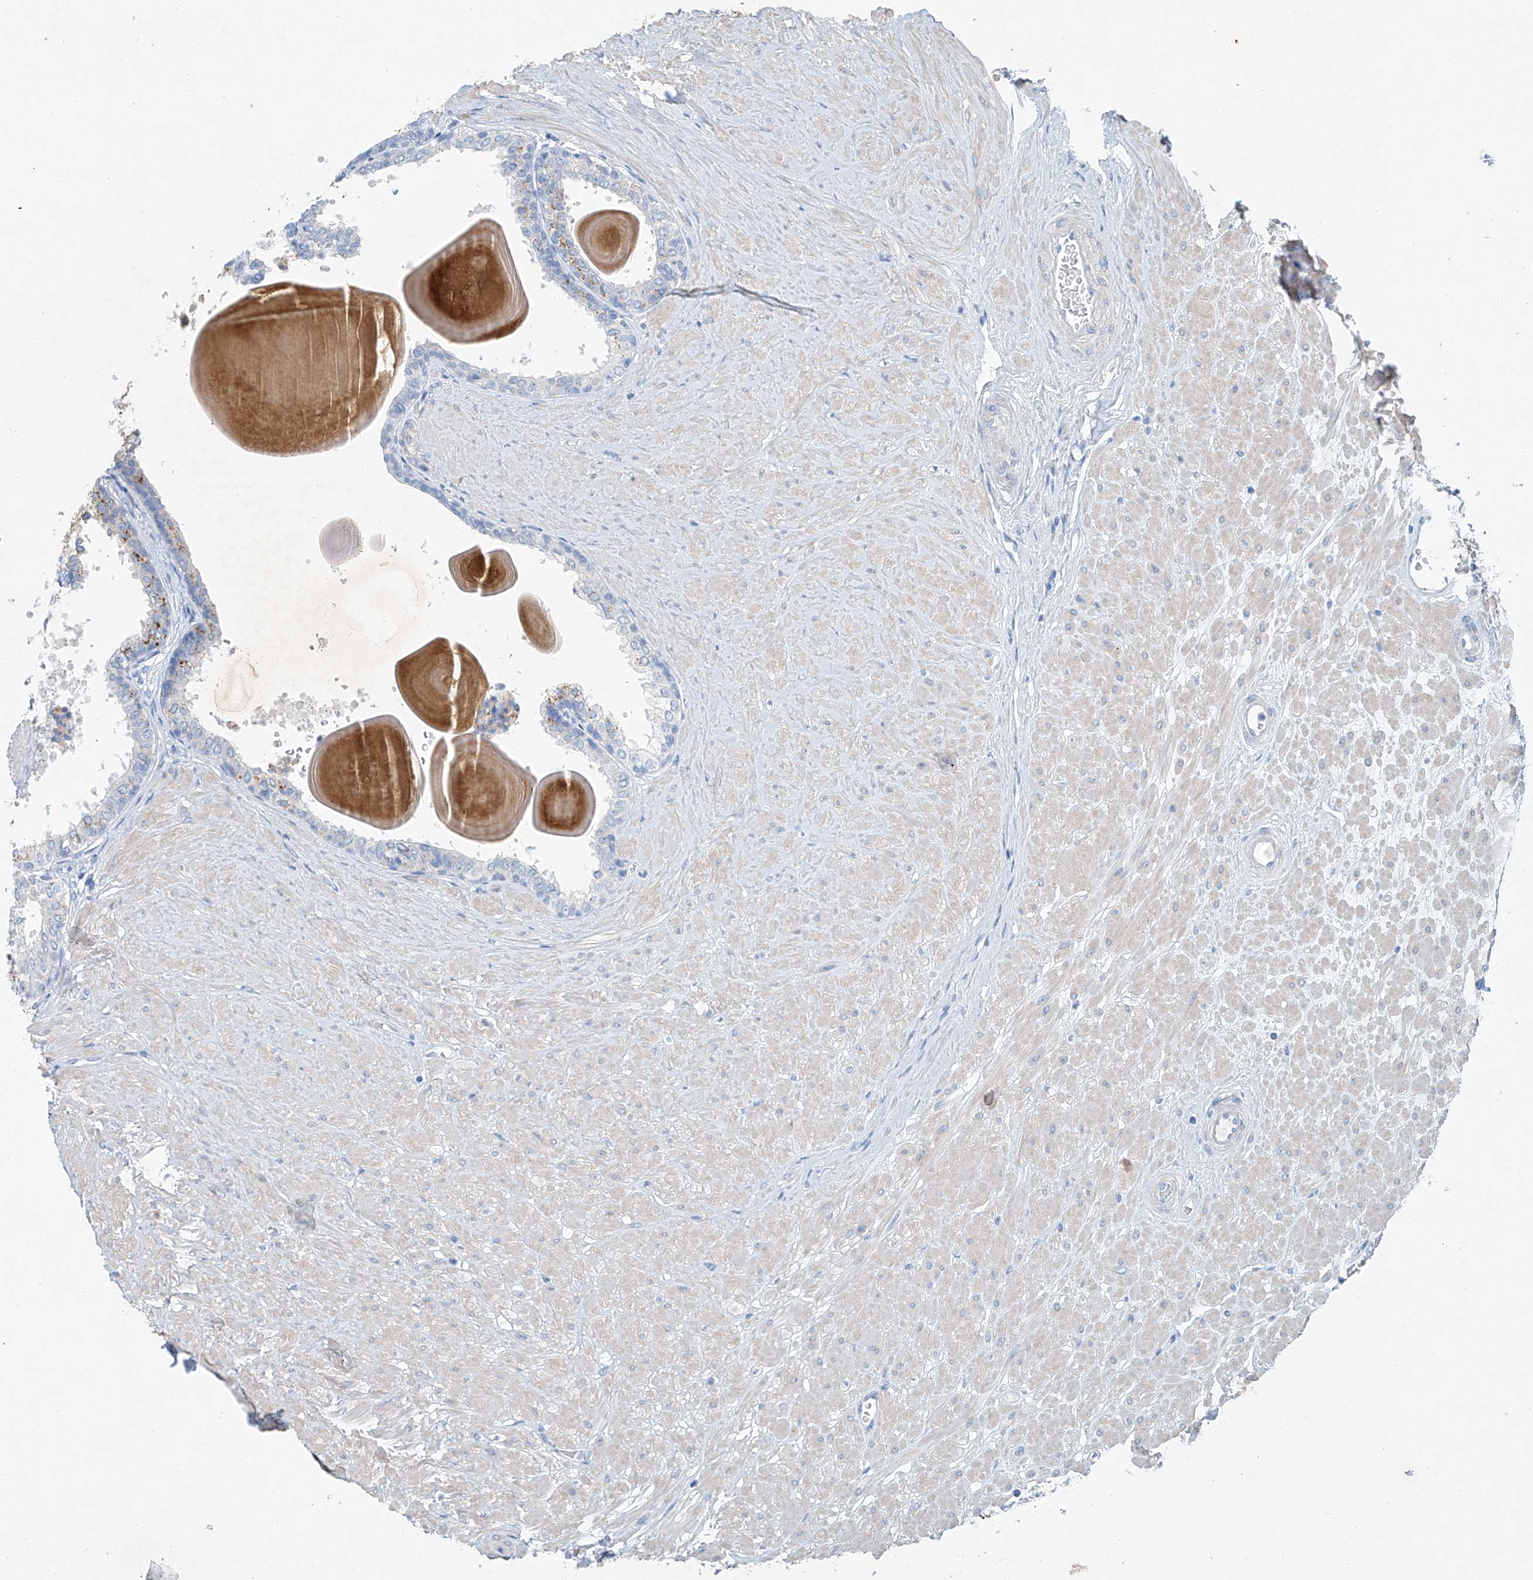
{"staining": {"intensity": "moderate", "quantity": "<25%", "location": "cytoplasmic/membranous"}, "tissue": "prostate", "cell_type": "Glandular cells", "image_type": "normal", "snomed": [{"axis": "morphology", "description": "Normal tissue, NOS"}, {"axis": "topography", "description": "Prostate"}], "caption": "DAB immunohistochemical staining of normal prostate reveals moderate cytoplasmic/membranous protein expression in approximately <25% of glandular cells.", "gene": "C1orf87", "patient": {"sex": "male", "age": 48}}